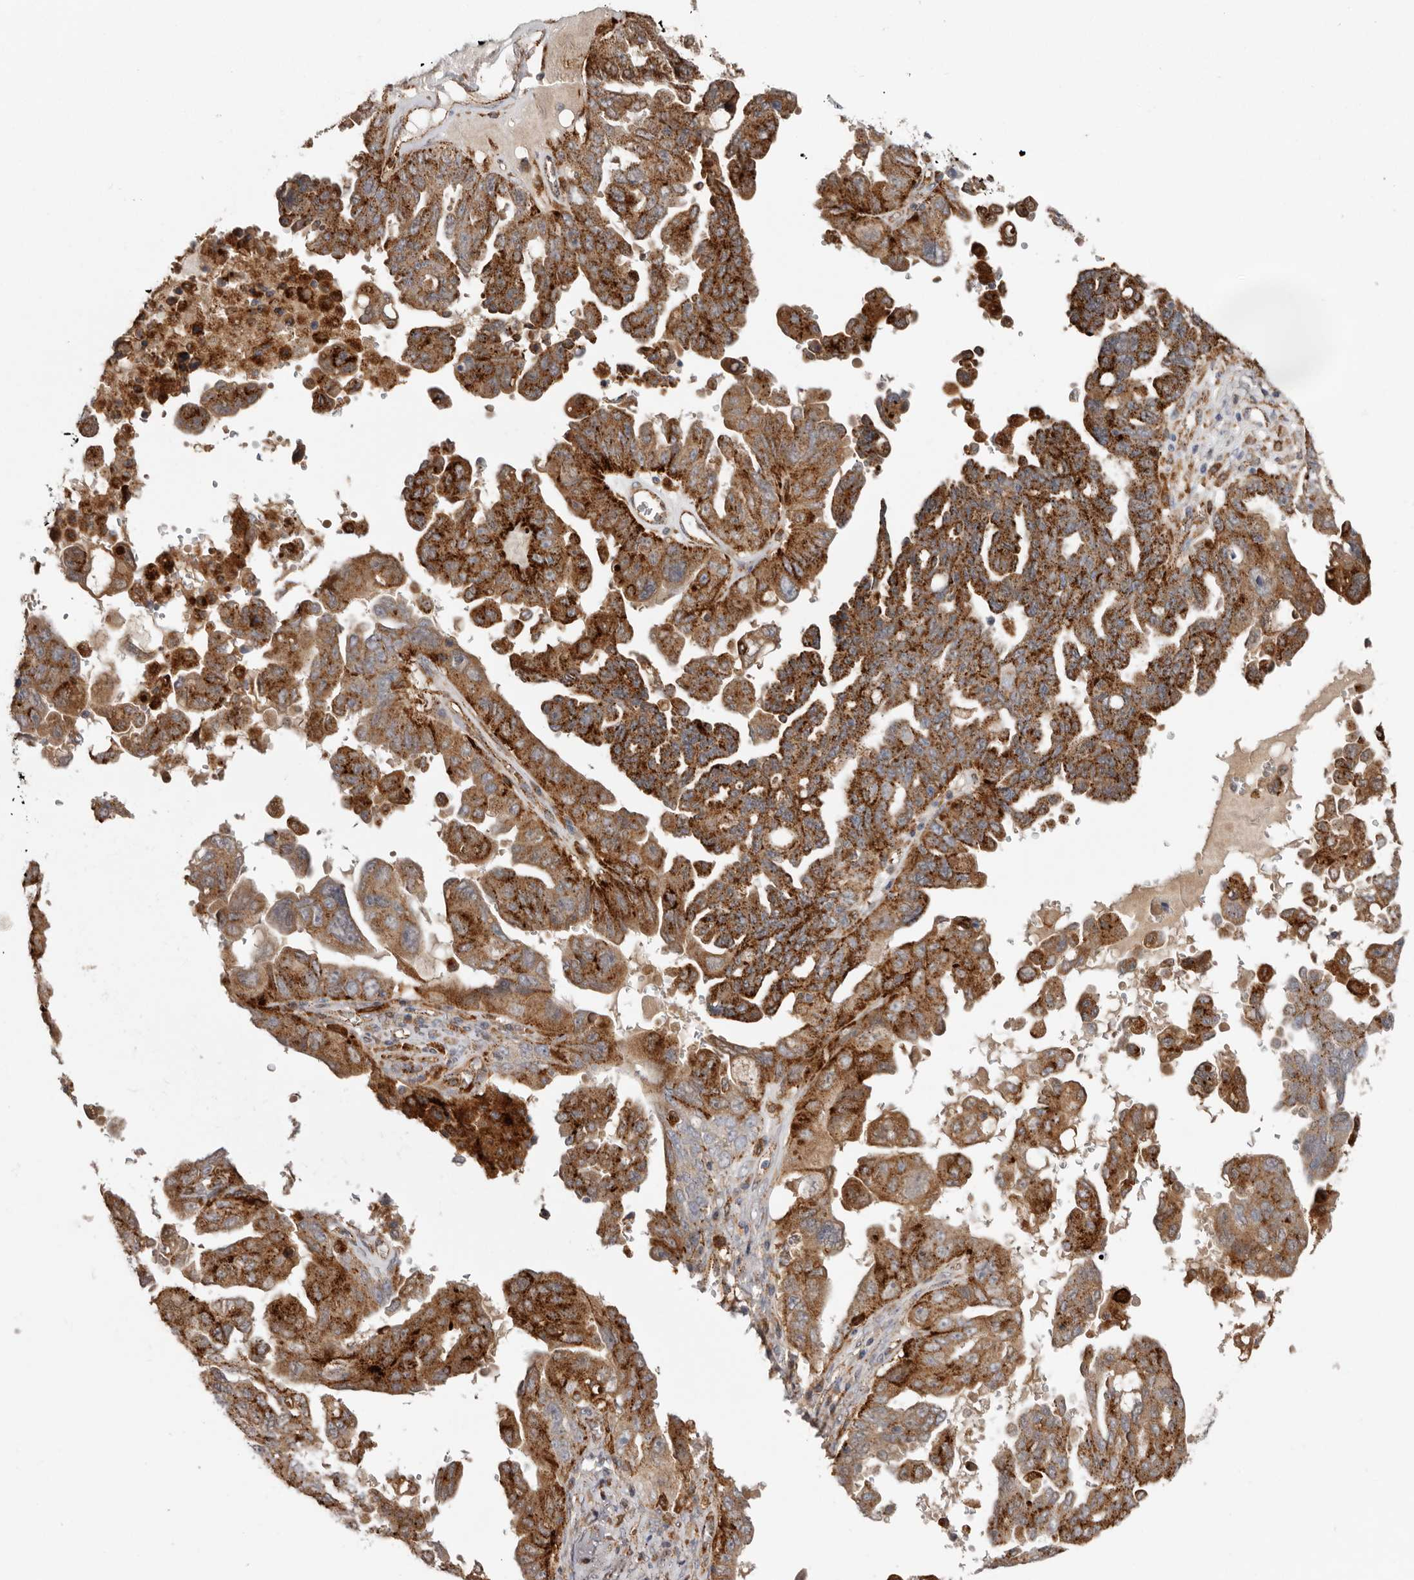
{"staining": {"intensity": "moderate", "quantity": ">75%", "location": "cytoplasmic/membranous"}, "tissue": "ovarian cancer", "cell_type": "Tumor cells", "image_type": "cancer", "snomed": [{"axis": "morphology", "description": "Carcinoma, endometroid"}, {"axis": "topography", "description": "Ovary"}], "caption": "Ovarian cancer was stained to show a protein in brown. There is medium levels of moderate cytoplasmic/membranous staining in about >75% of tumor cells. (Brightfield microscopy of DAB IHC at high magnification).", "gene": "GRN", "patient": {"sex": "female", "age": 62}}